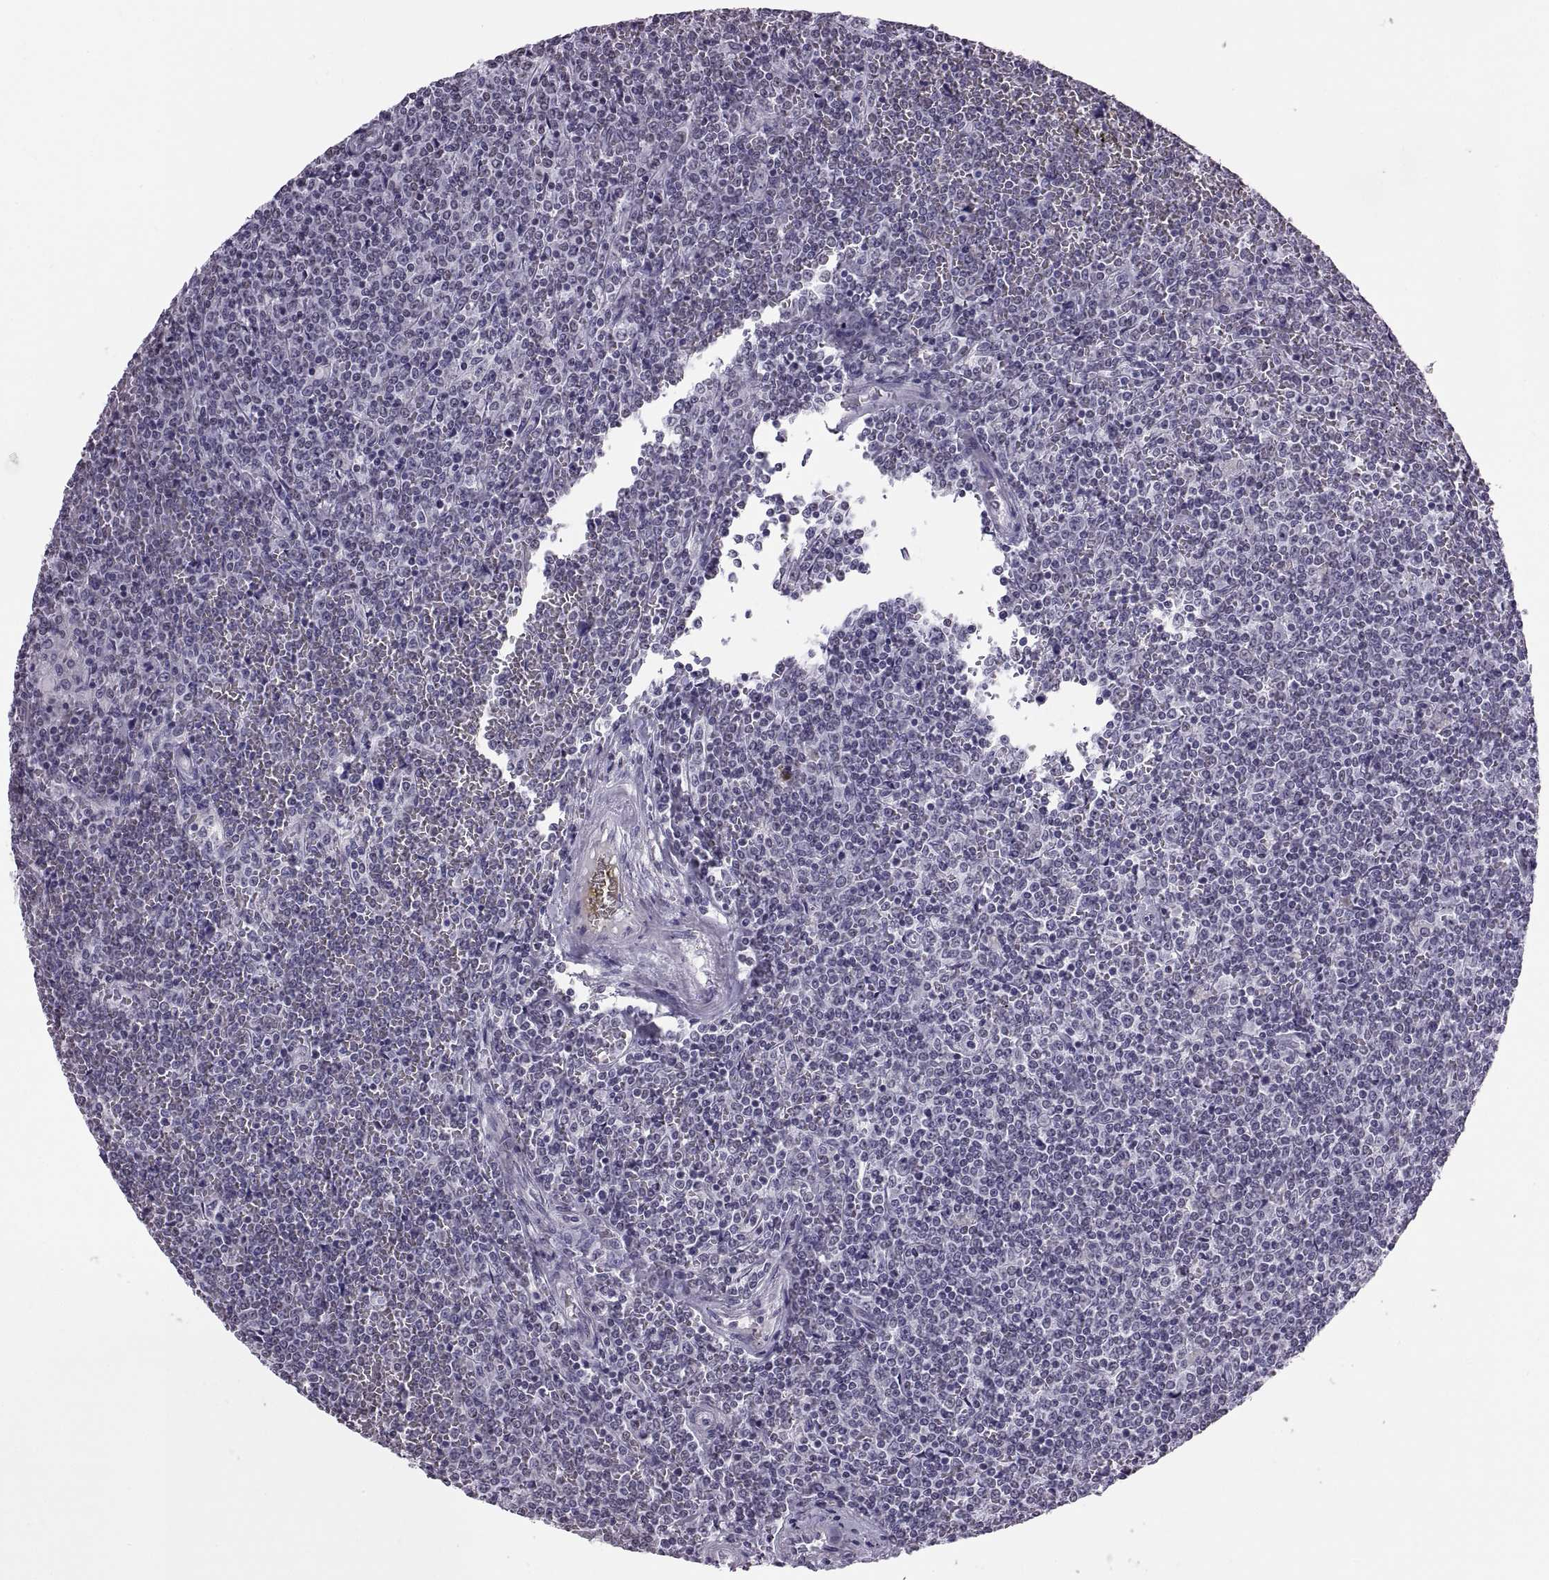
{"staining": {"intensity": "negative", "quantity": "none", "location": "none"}, "tissue": "lymphoma", "cell_type": "Tumor cells", "image_type": "cancer", "snomed": [{"axis": "morphology", "description": "Malignant lymphoma, non-Hodgkin's type, Low grade"}, {"axis": "topography", "description": "Spleen"}], "caption": "IHC photomicrograph of human lymphoma stained for a protein (brown), which shows no staining in tumor cells.", "gene": "CARTPT", "patient": {"sex": "female", "age": 19}}